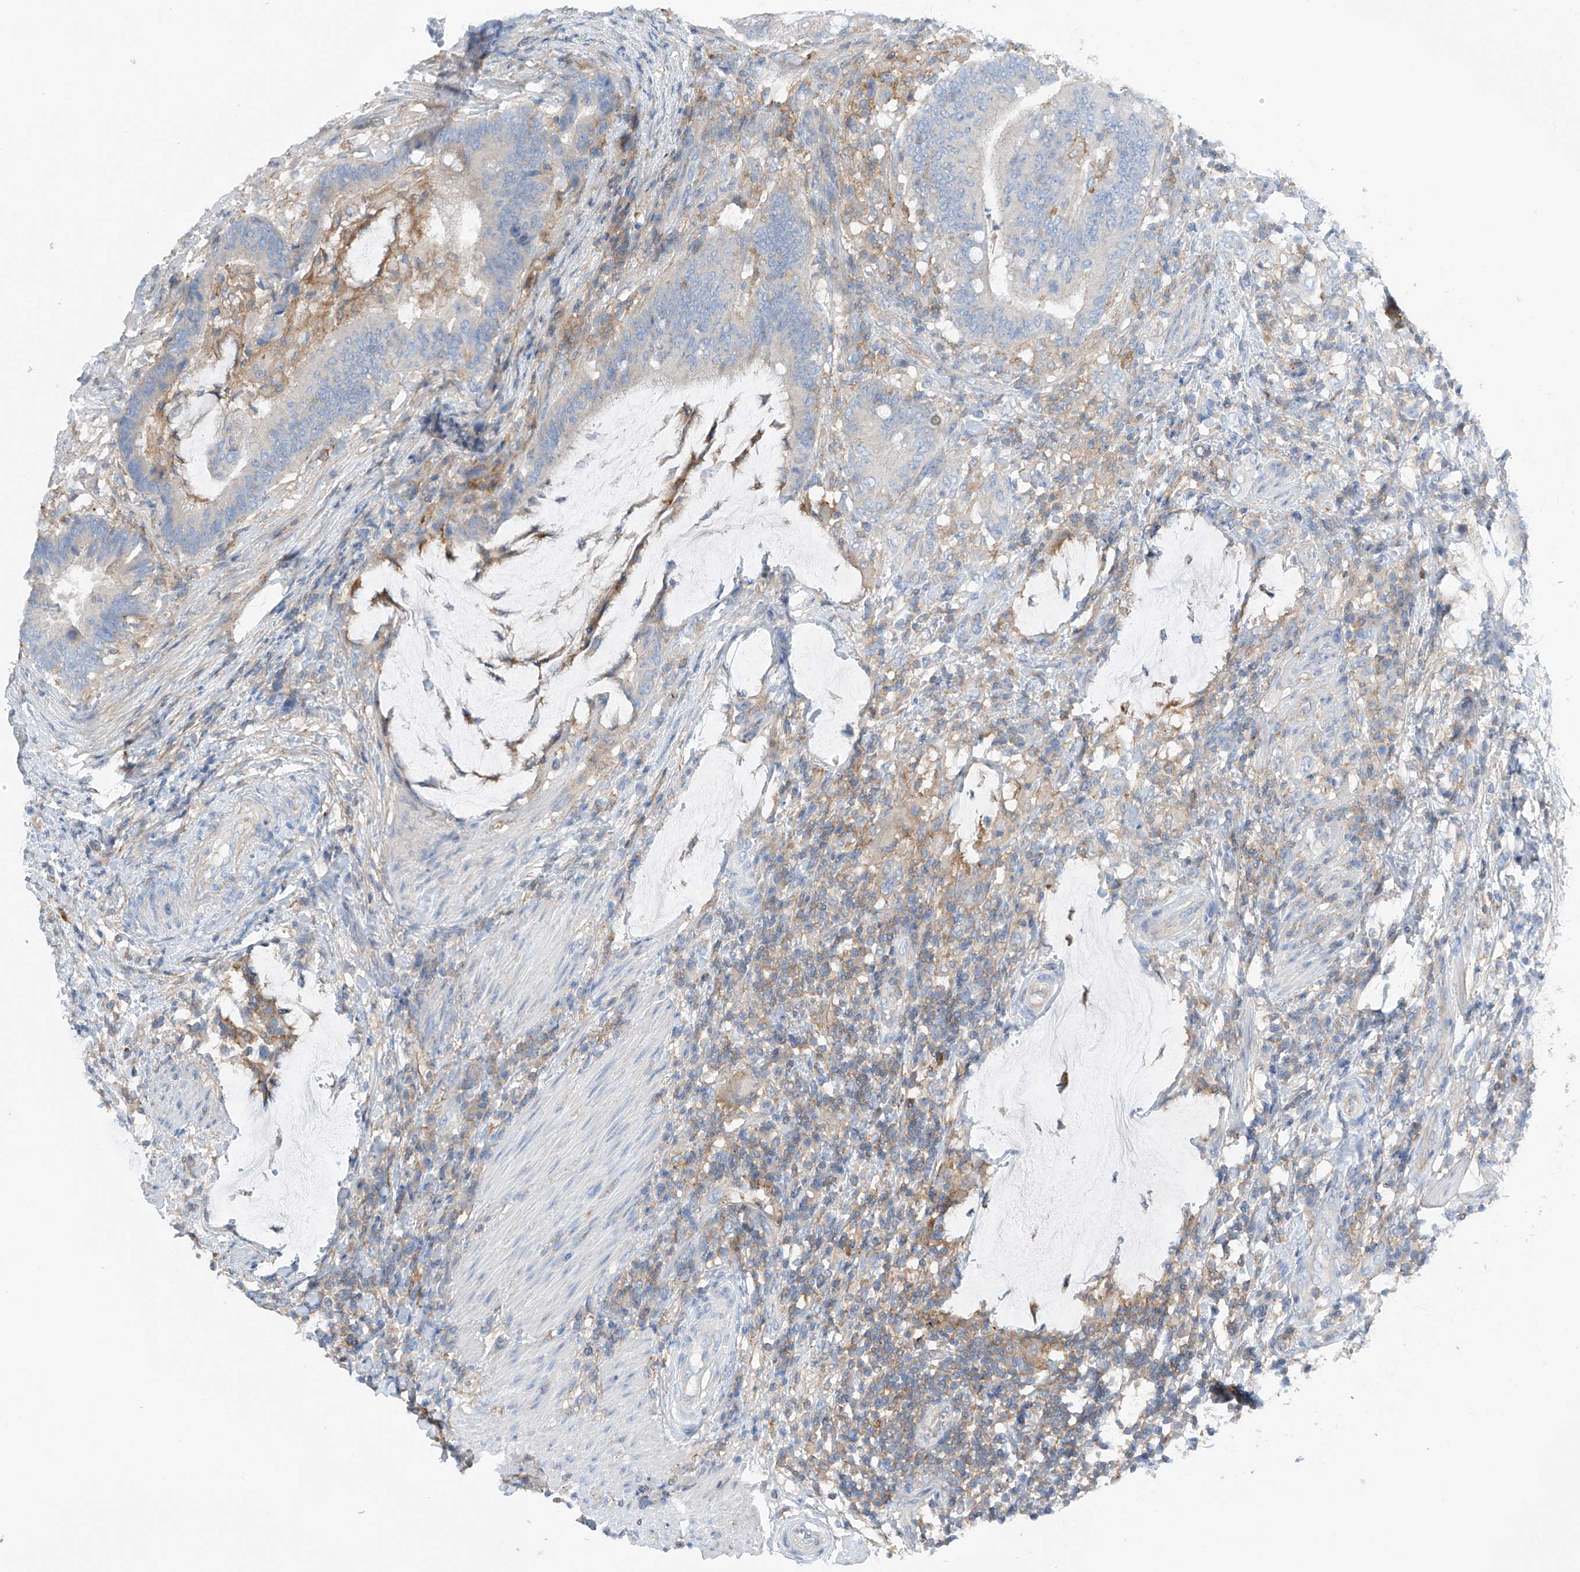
{"staining": {"intensity": "negative", "quantity": "none", "location": "none"}, "tissue": "colorectal cancer", "cell_type": "Tumor cells", "image_type": "cancer", "snomed": [{"axis": "morphology", "description": "Adenocarcinoma, NOS"}, {"axis": "topography", "description": "Colon"}], "caption": "An immunohistochemistry (IHC) image of colorectal cancer is shown. There is no staining in tumor cells of colorectal cancer.", "gene": "NALCN", "patient": {"sex": "female", "age": 66}}